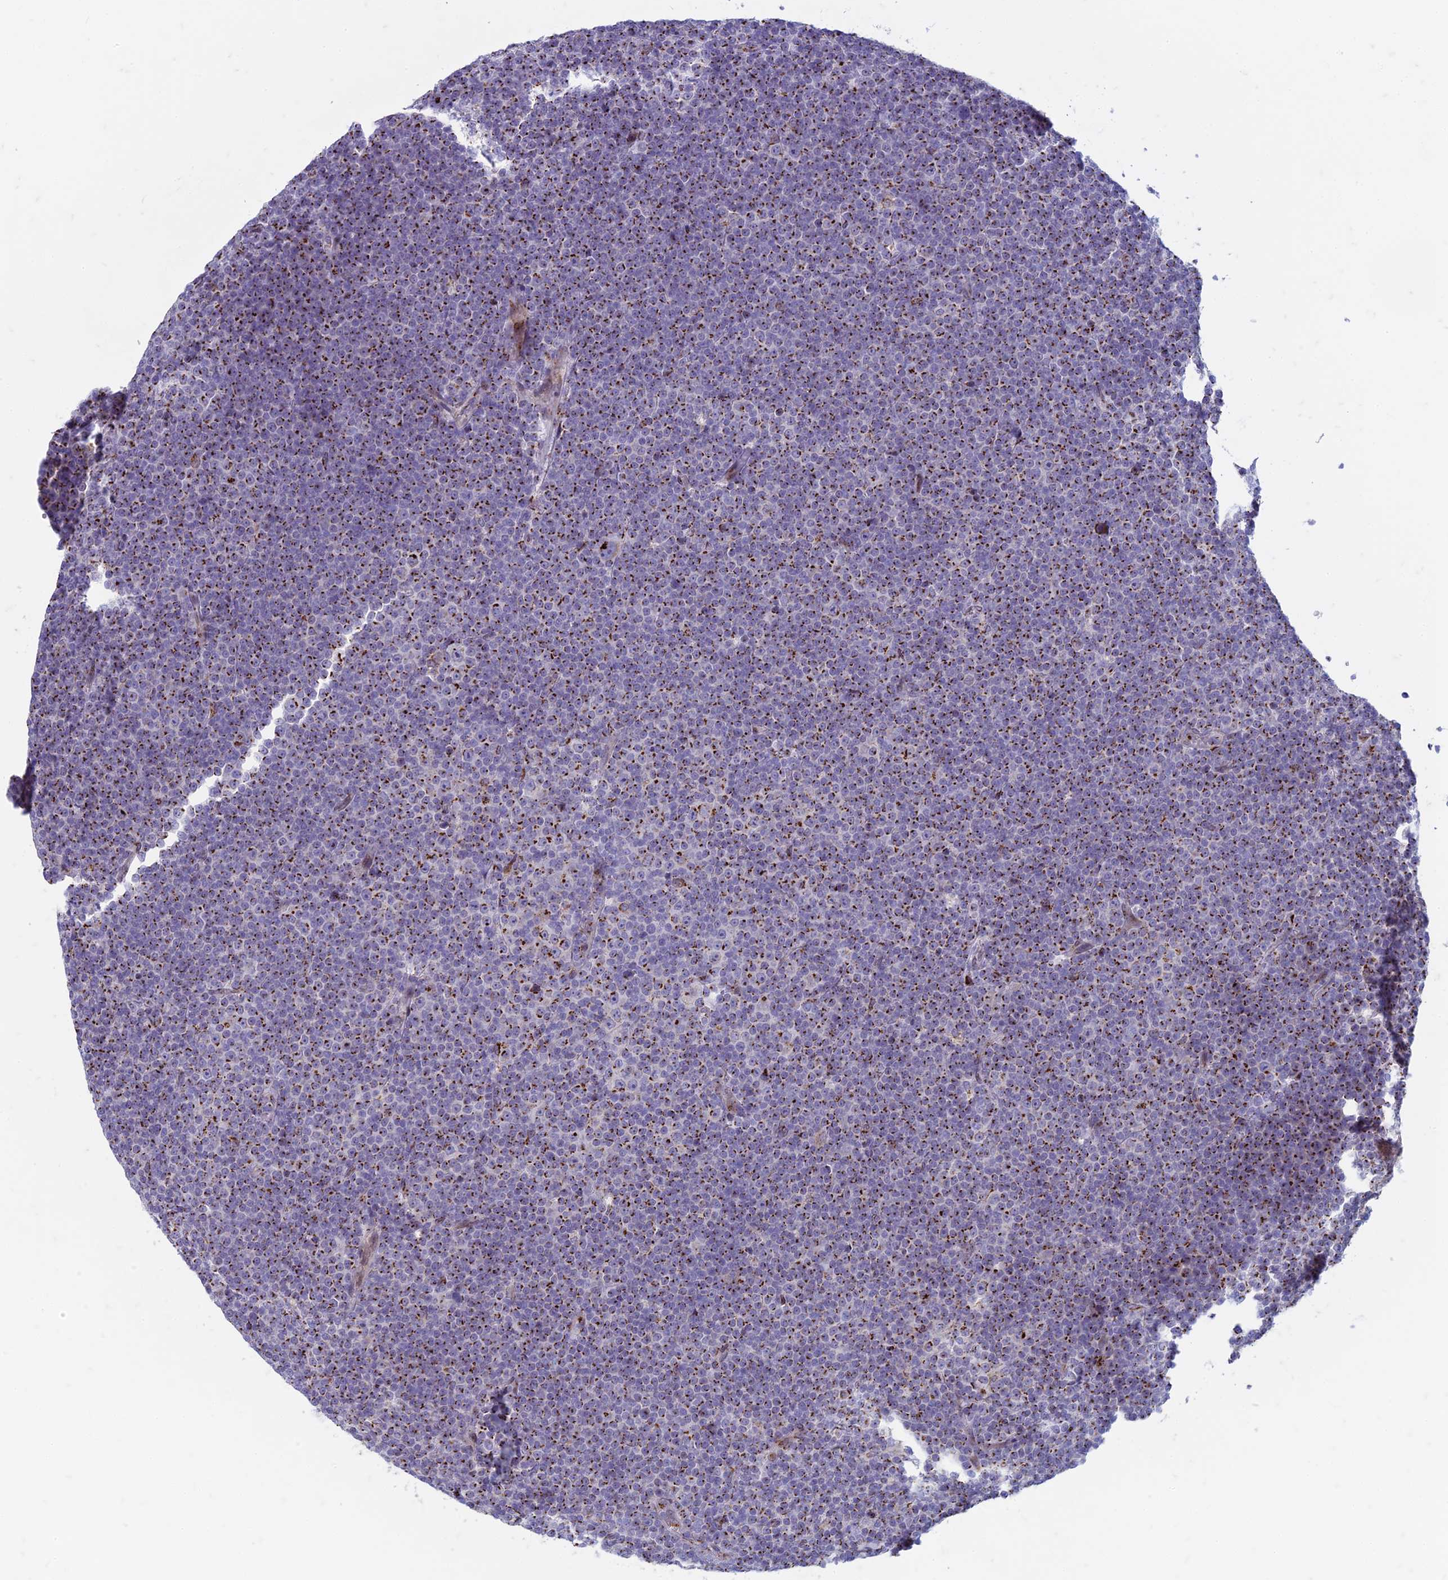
{"staining": {"intensity": "strong", "quantity": ">75%", "location": "cytoplasmic/membranous"}, "tissue": "lymphoma", "cell_type": "Tumor cells", "image_type": "cancer", "snomed": [{"axis": "morphology", "description": "Malignant lymphoma, non-Hodgkin's type, Low grade"}, {"axis": "topography", "description": "Lymph node"}], "caption": "There is high levels of strong cytoplasmic/membranous positivity in tumor cells of malignant lymphoma, non-Hodgkin's type (low-grade), as demonstrated by immunohistochemical staining (brown color).", "gene": "FAM3C", "patient": {"sex": "female", "age": 67}}